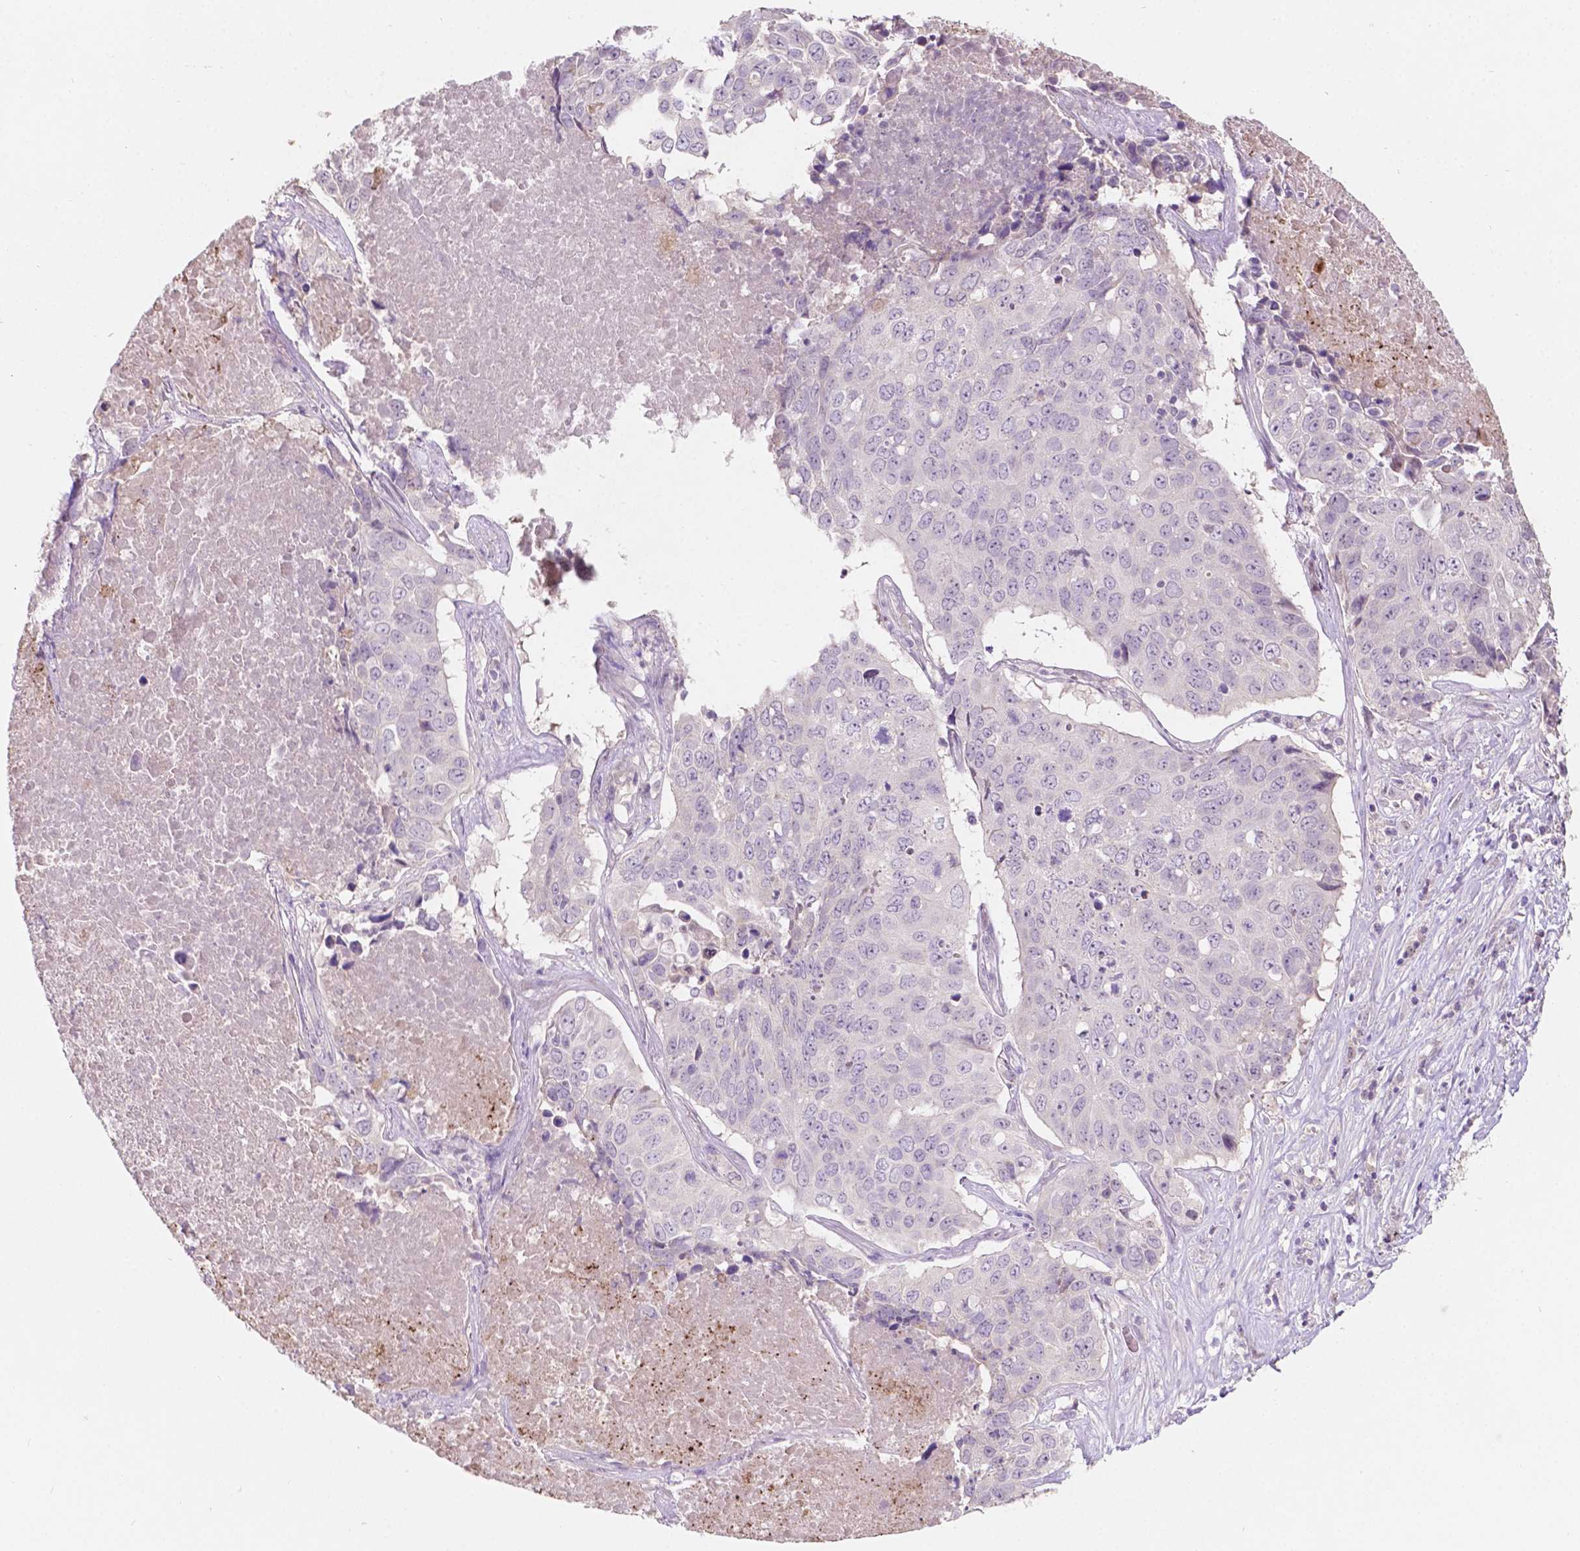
{"staining": {"intensity": "negative", "quantity": "none", "location": "none"}, "tissue": "lung cancer", "cell_type": "Tumor cells", "image_type": "cancer", "snomed": [{"axis": "morphology", "description": "Normal tissue, NOS"}, {"axis": "morphology", "description": "Squamous cell carcinoma, NOS"}, {"axis": "topography", "description": "Bronchus"}, {"axis": "topography", "description": "Lung"}], "caption": "The immunohistochemistry micrograph has no significant expression in tumor cells of lung cancer (squamous cell carcinoma) tissue.", "gene": "TM6SF2", "patient": {"sex": "male", "age": 64}}